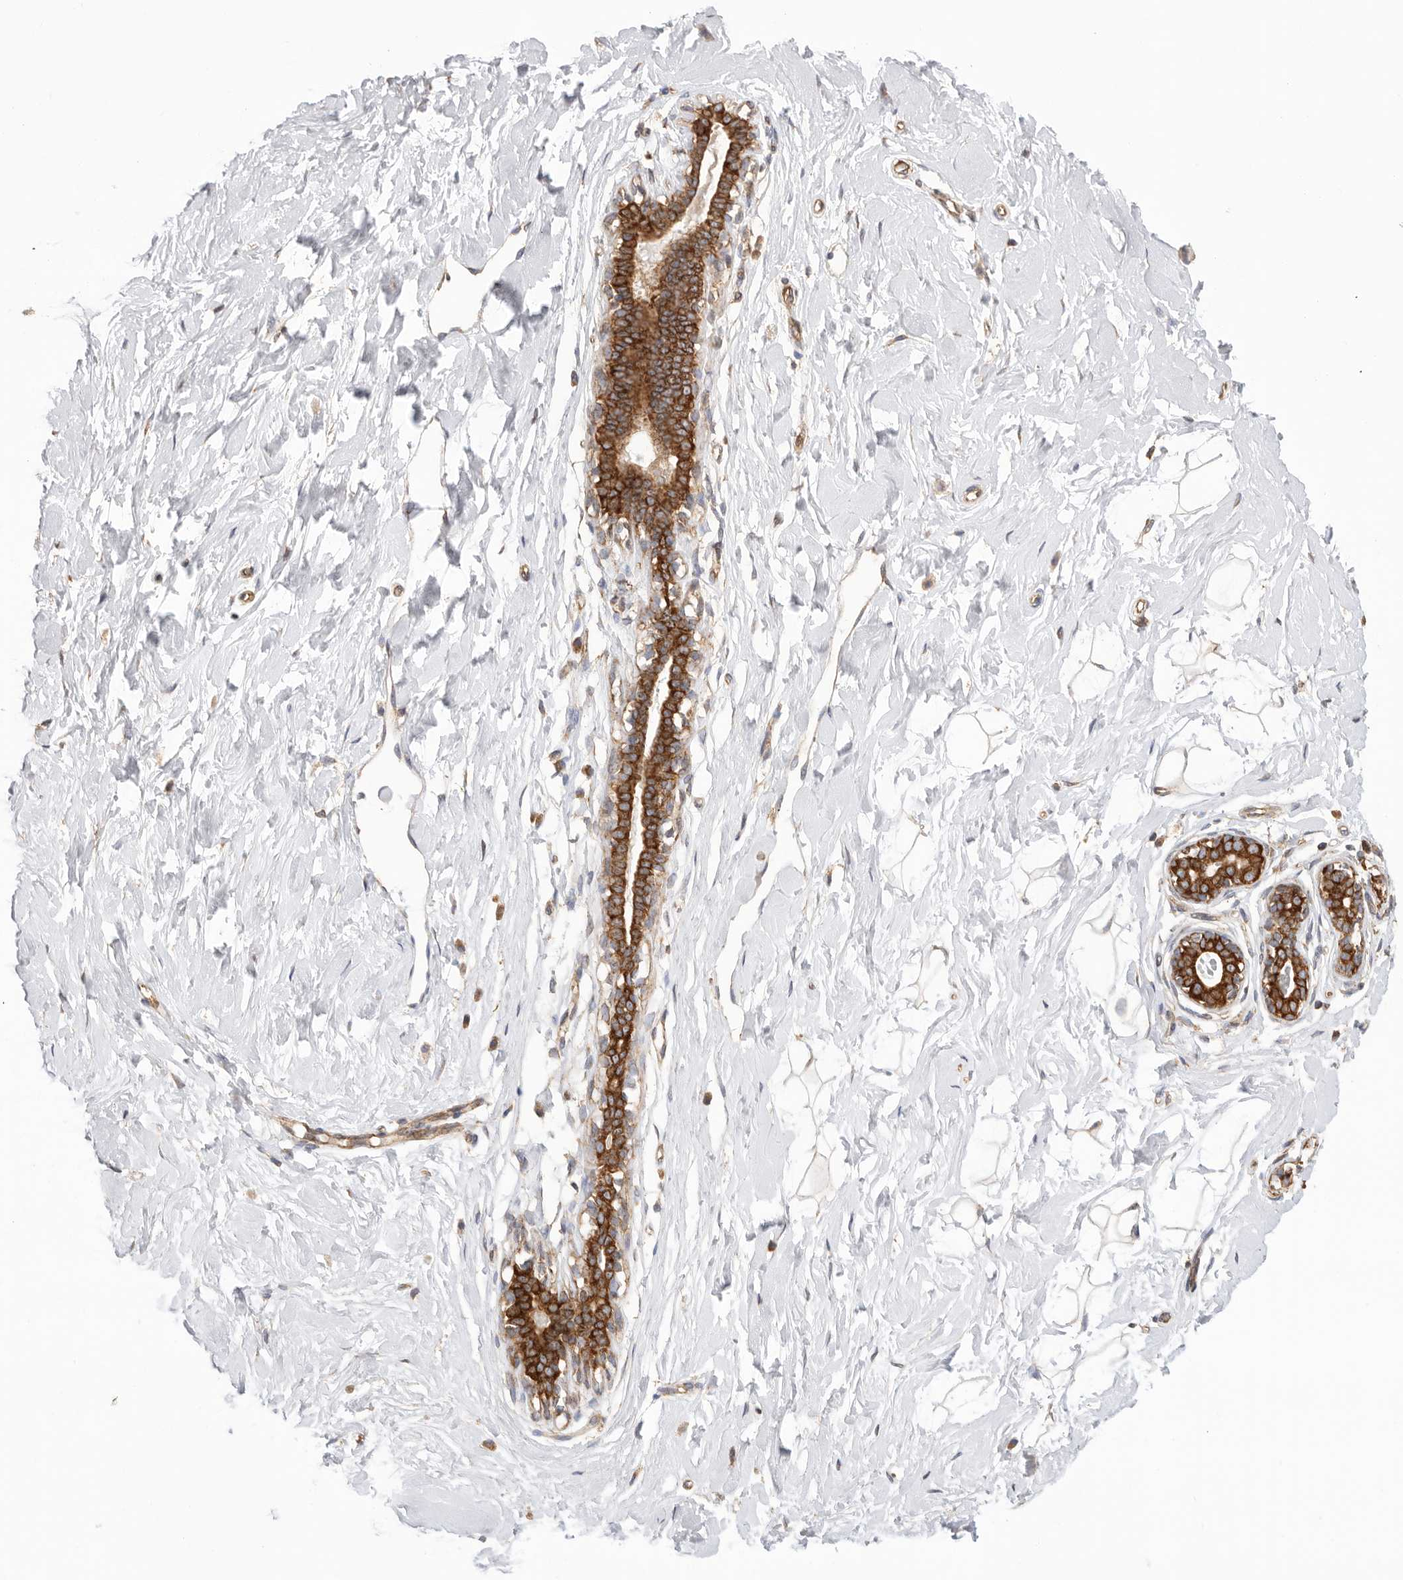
{"staining": {"intensity": "strong", "quantity": ">75%", "location": "cytoplasmic/membranous"}, "tissue": "breast", "cell_type": "Glandular cells", "image_type": "normal", "snomed": [{"axis": "morphology", "description": "Normal tissue, NOS"}, {"axis": "morphology", "description": "Adenoma, NOS"}, {"axis": "topography", "description": "Breast"}], "caption": "This is a photomicrograph of immunohistochemistry (IHC) staining of normal breast, which shows strong staining in the cytoplasmic/membranous of glandular cells.", "gene": "SERBP1", "patient": {"sex": "female", "age": 23}}